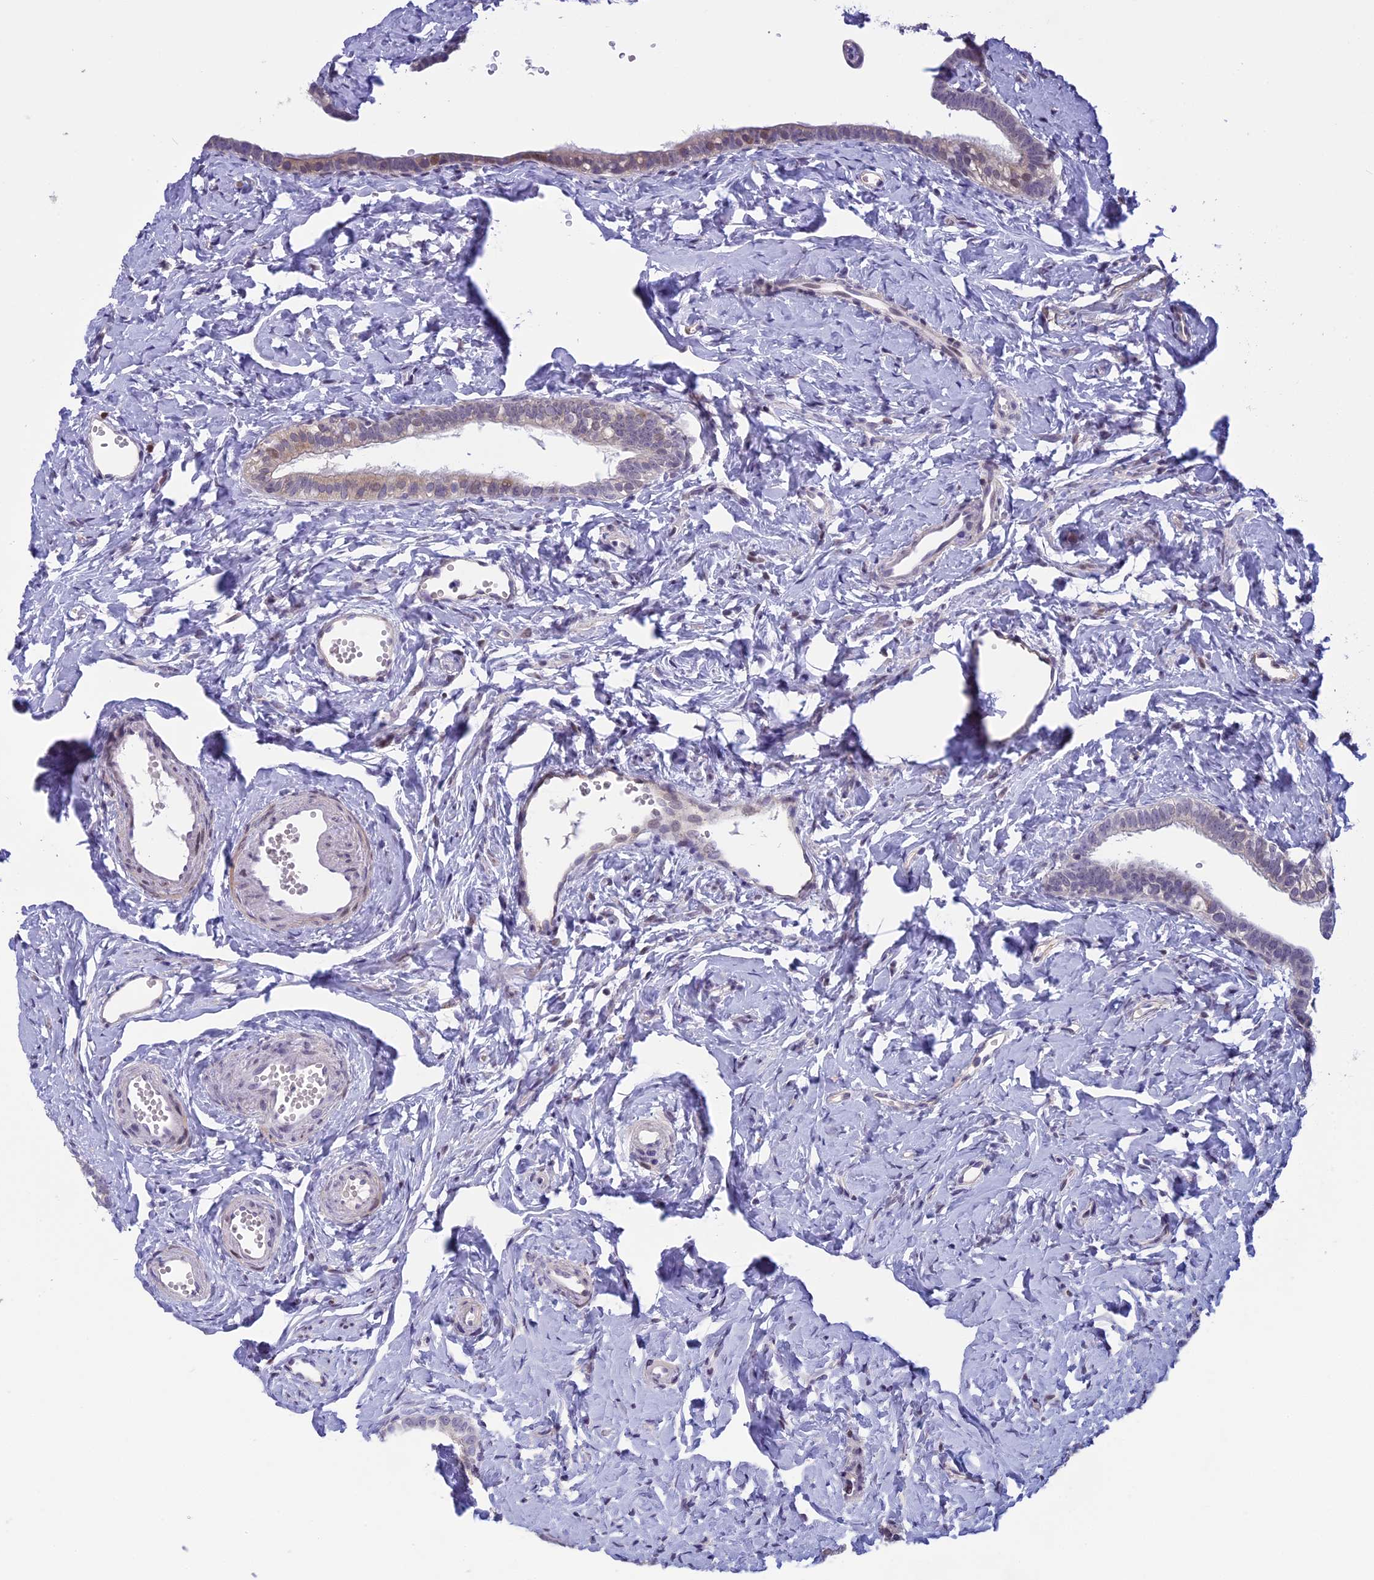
{"staining": {"intensity": "weak", "quantity": "<25%", "location": "cytoplasmic/membranous,nuclear"}, "tissue": "fallopian tube", "cell_type": "Glandular cells", "image_type": "normal", "snomed": [{"axis": "morphology", "description": "Normal tissue, NOS"}, {"axis": "topography", "description": "Fallopian tube"}], "caption": "This micrograph is of normal fallopian tube stained with IHC to label a protein in brown with the nuclei are counter-stained blue. There is no staining in glandular cells.", "gene": "CORO2A", "patient": {"sex": "female", "age": 66}}